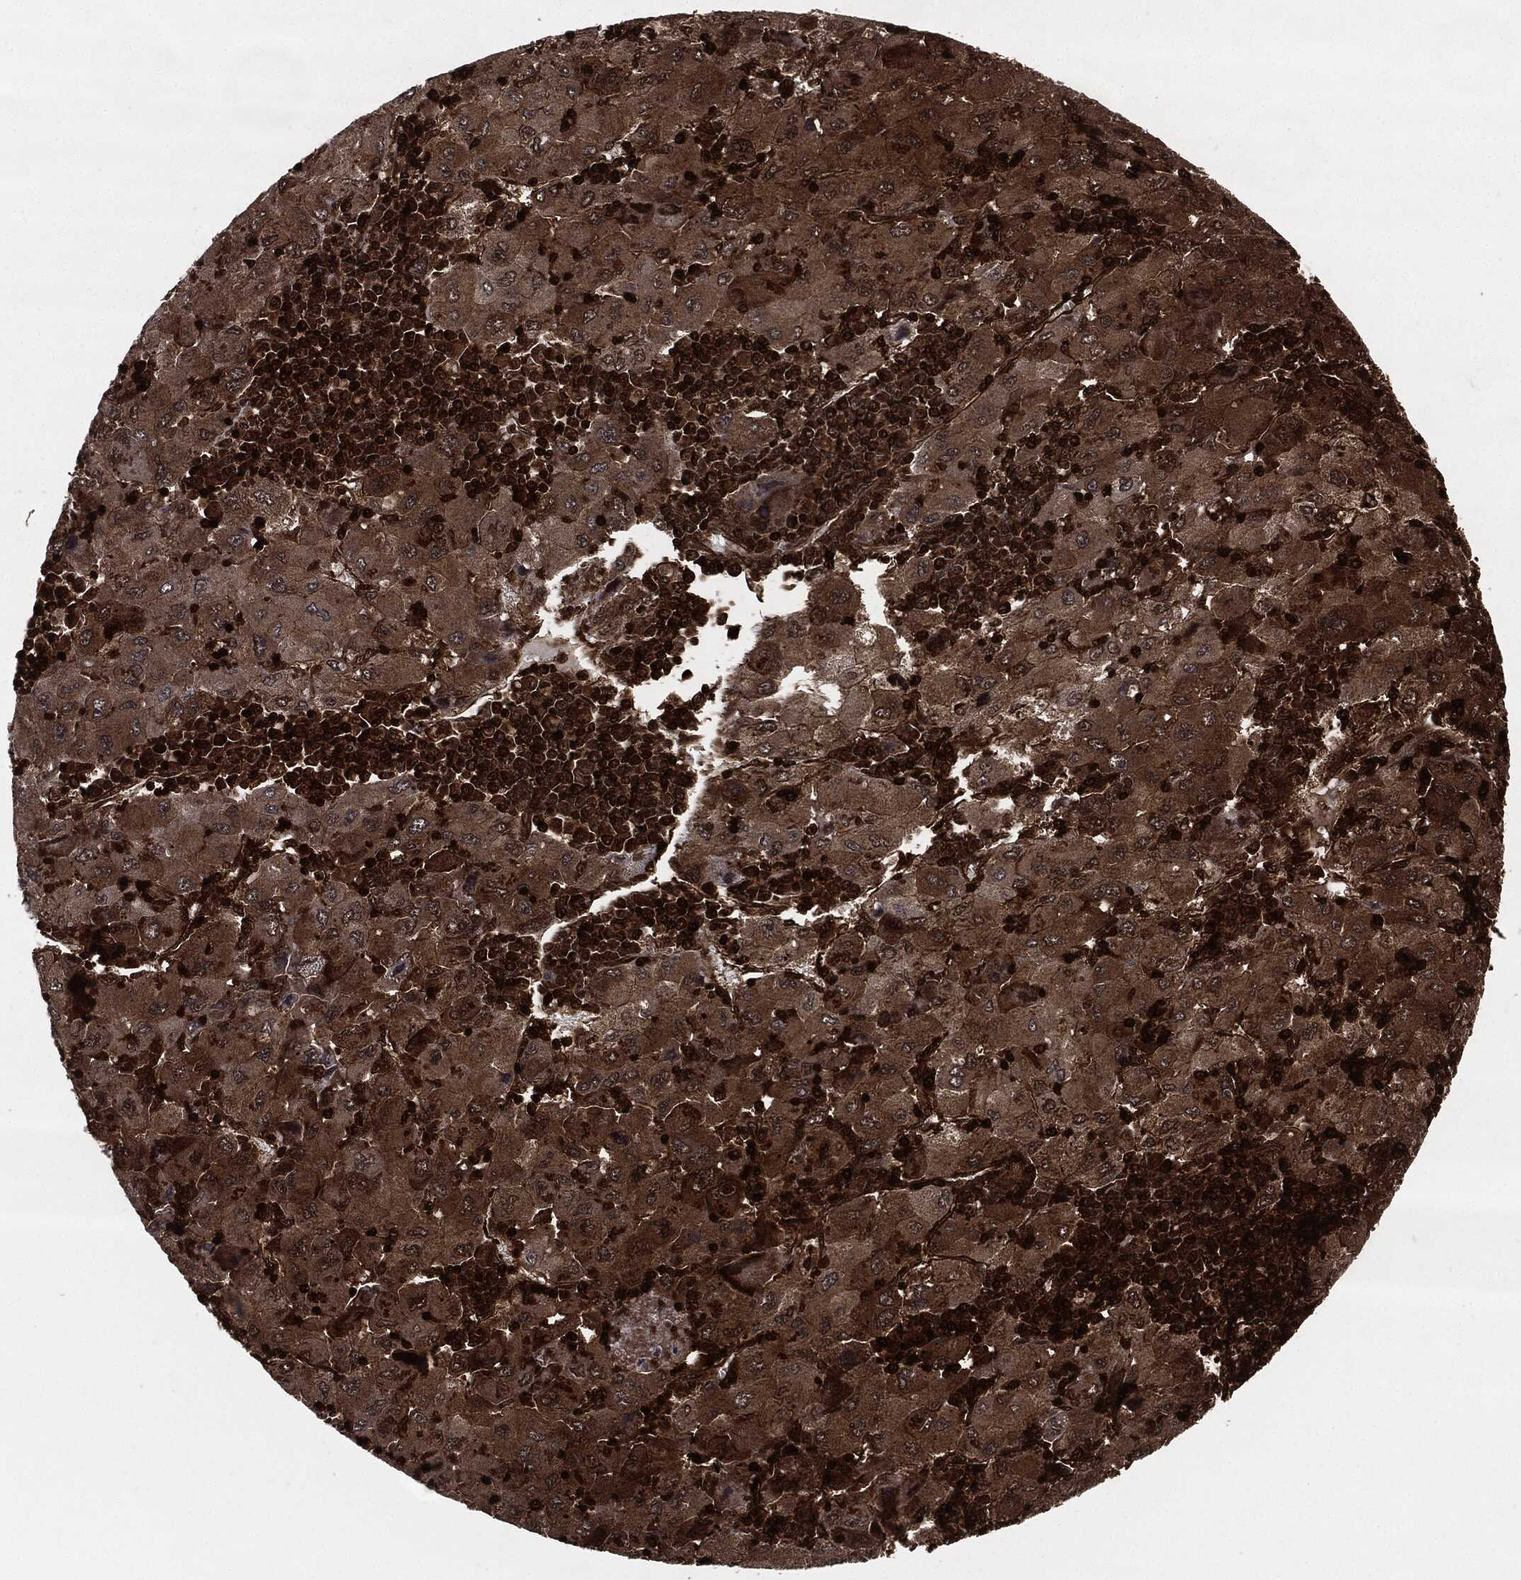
{"staining": {"intensity": "moderate", "quantity": ">75%", "location": "cytoplasmic/membranous"}, "tissue": "liver cancer", "cell_type": "Tumor cells", "image_type": "cancer", "snomed": [{"axis": "morphology", "description": "Carcinoma, Hepatocellular, NOS"}, {"axis": "topography", "description": "Liver"}], "caption": "Liver hepatocellular carcinoma tissue exhibits moderate cytoplasmic/membranous staining in approximately >75% of tumor cells The staining was performed using DAB (3,3'-diaminobenzidine) to visualize the protein expression in brown, while the nuclei were stained in blue with hematoxylin (Magnification: 20x).", "gene": "YWHAB", "patient": {"sex": "male", "age": 75}}